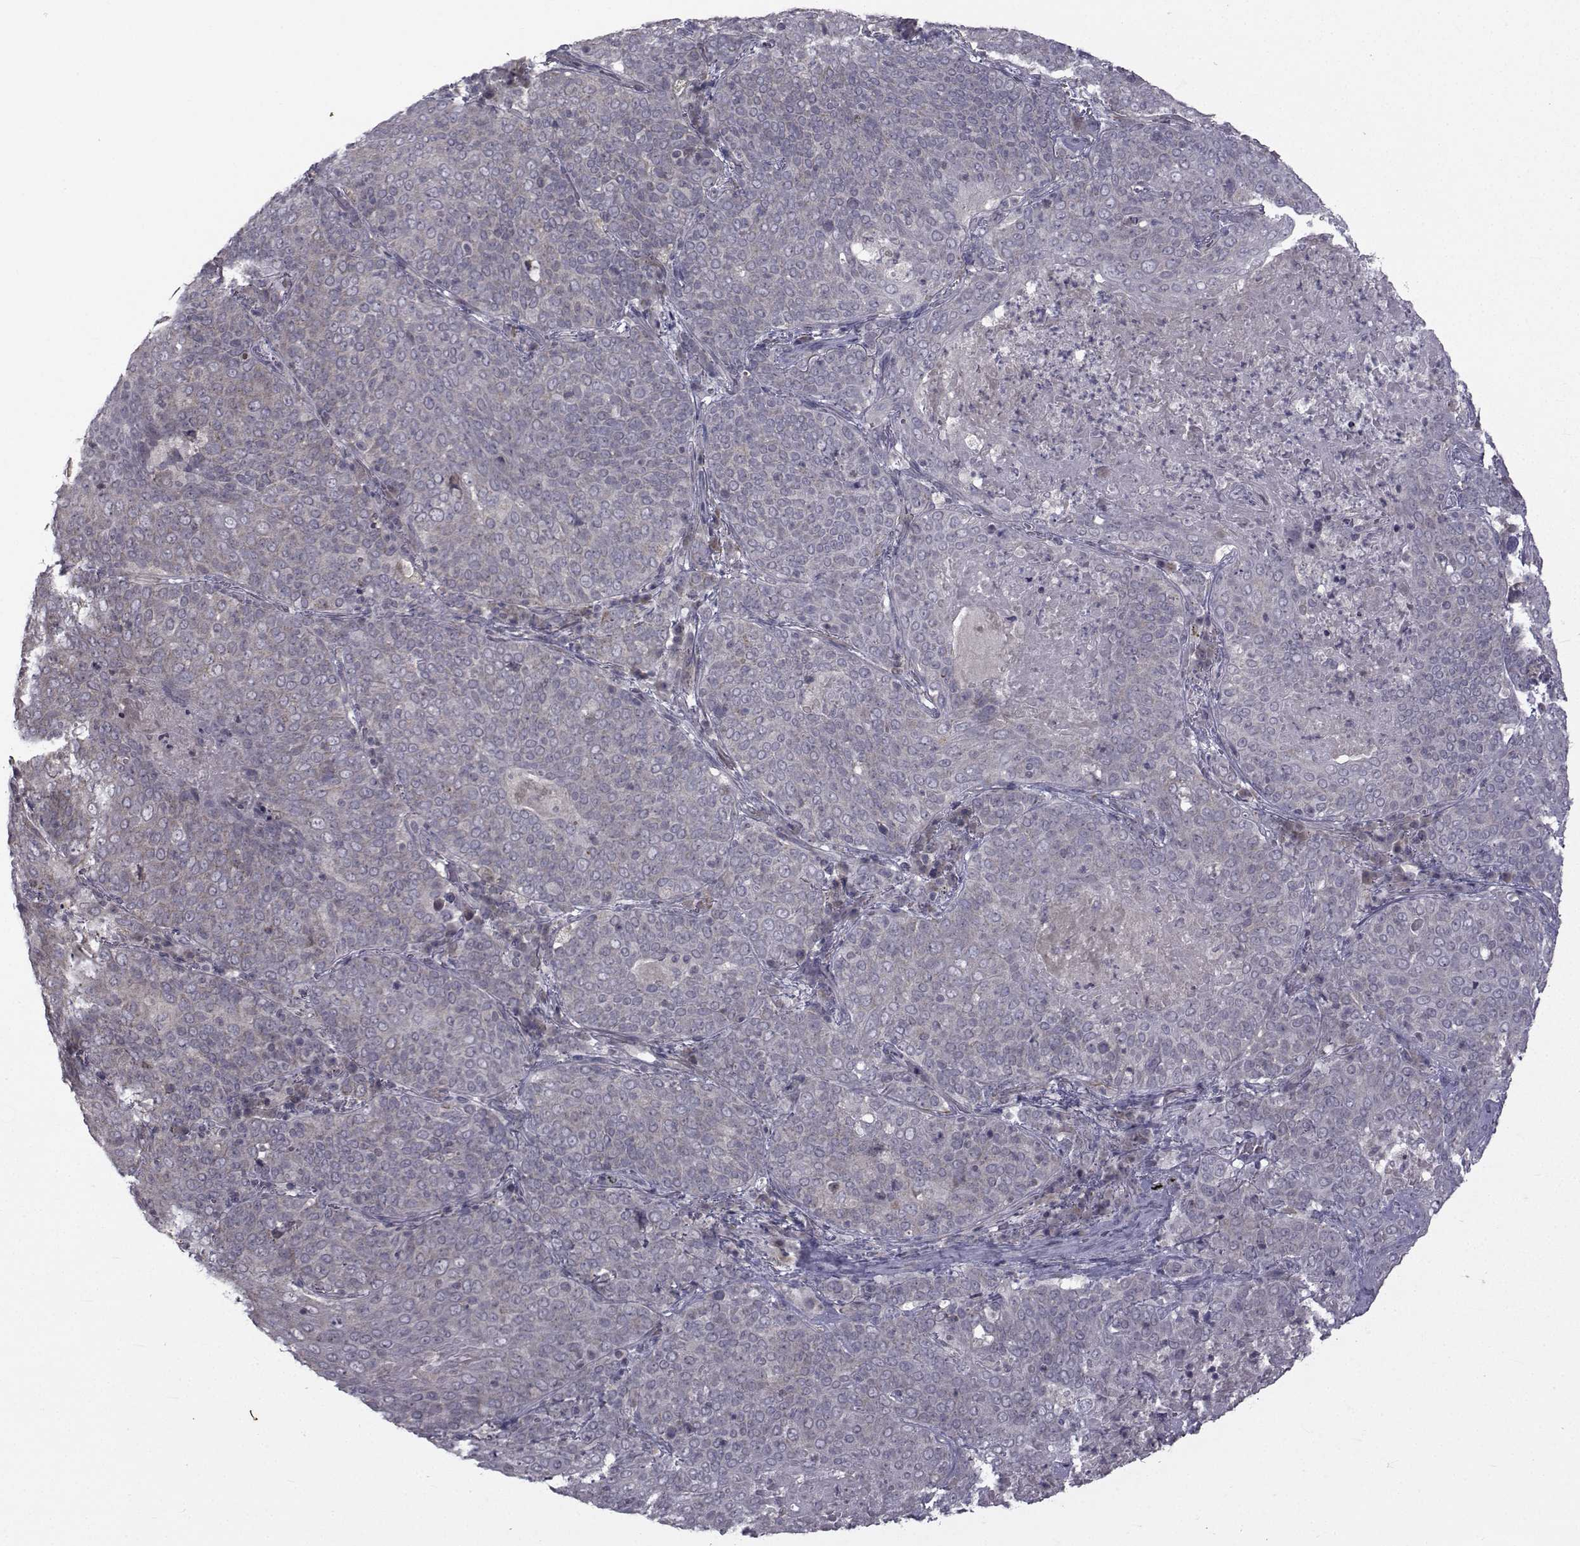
{"staining": {"intensity": "negative", "quantity": "none", "location": "none"}, "tissue": "lung cancer", "cell_type": "Tumor cells", "image_type": "cancer", "snomed": [{"axis": "morphology", "description": "Squamous cell carcinoma, NOS"}, {"axis": "topography", "description": "Lung"}], "caption": "Immunohistochemical staining of human squamous cell carcinoma (lung) displays no significant expression in tumor cells.", "gene": "FDXR", "patient": {"sex": "male", "age": 82}}